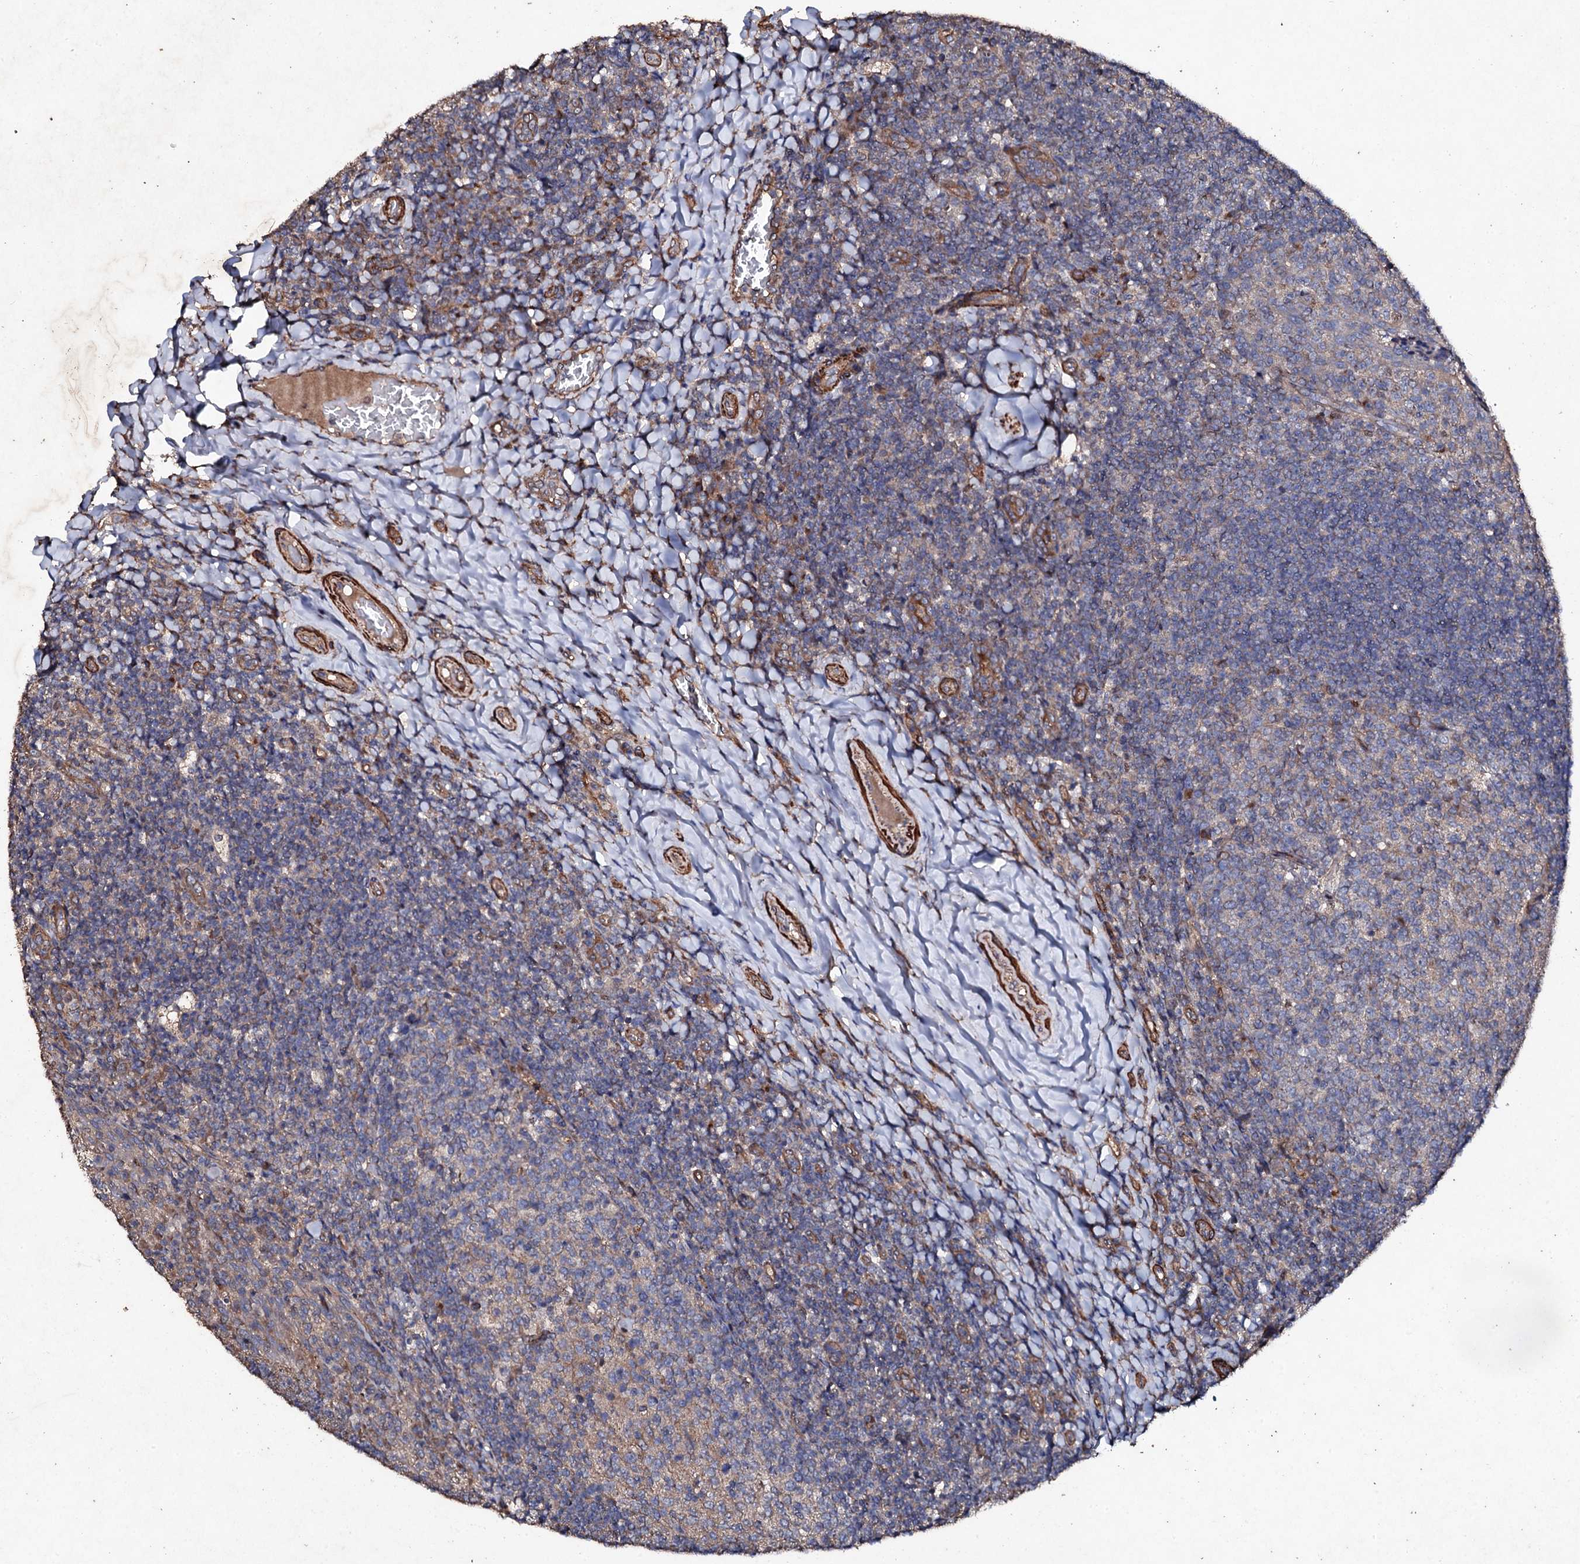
{"staining": {"intensity": "weak", "quantity": "25%-75%", "location": "cytoplasmic/membranous"}, "tissue": "tonsil", "cell_type": "Germinal center cells", "image_type": "normal", "snomed": [{"axis": "morphology", "description": "Normal tissue, NOS"}, {"axis": "topography", "description": "Tonsil"}], "caption": "Immunohistochemical staining of normal human tonsil displays low levels of weak cytoplasmic/membranous positivity in about 25%-75% of germinal center cells.", "gene": "MOCOS", "patient": {"sex": "female", "age": 10}}